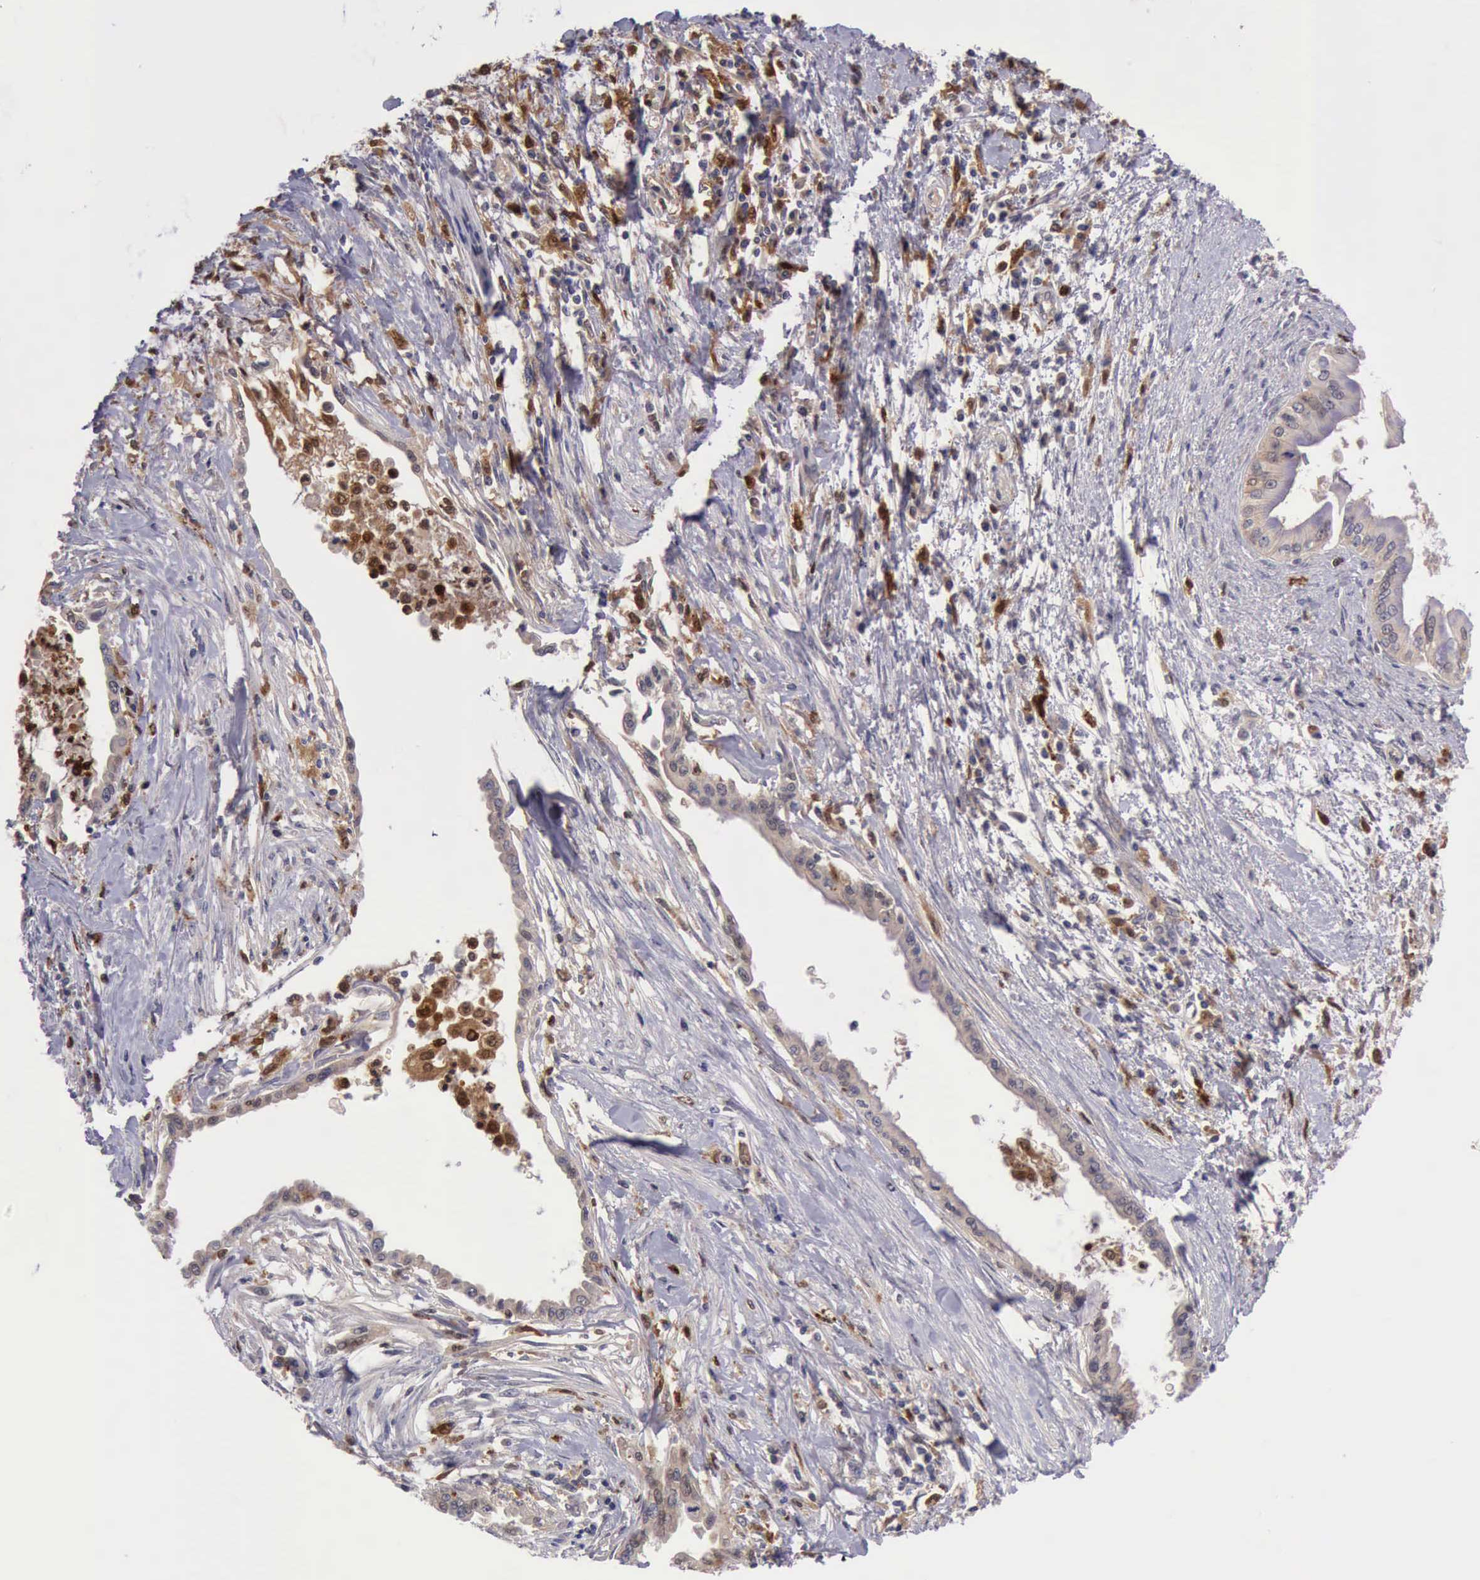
{"staining": {"intensity": "weak", "quantity": ">75%", "location": "cytoplasmic/membranous"}, "tissue": "pancreatic cancer", "cell_type": "Tumor cells", "image_type": "cancer", "snomed": [{"axis": "morphology", "description": "Adenocarcinoma, NOS"}, {"axis": "topography", "description": "Pancreas"}], "caption": "The histopathology image demonstrates staining of pancreatic adenocarcinoma, revealing weak cytoplasmic/membranous protein positivity (brown color) within tumor cells. Using DAB (3,3'-diaminobenzidine) (brown) and hematoxylin (blue) stains, captured at high magnification using brightfield microscopy.", "gene": "CSTA", "patient": {"sex": "female", "age": 64}}